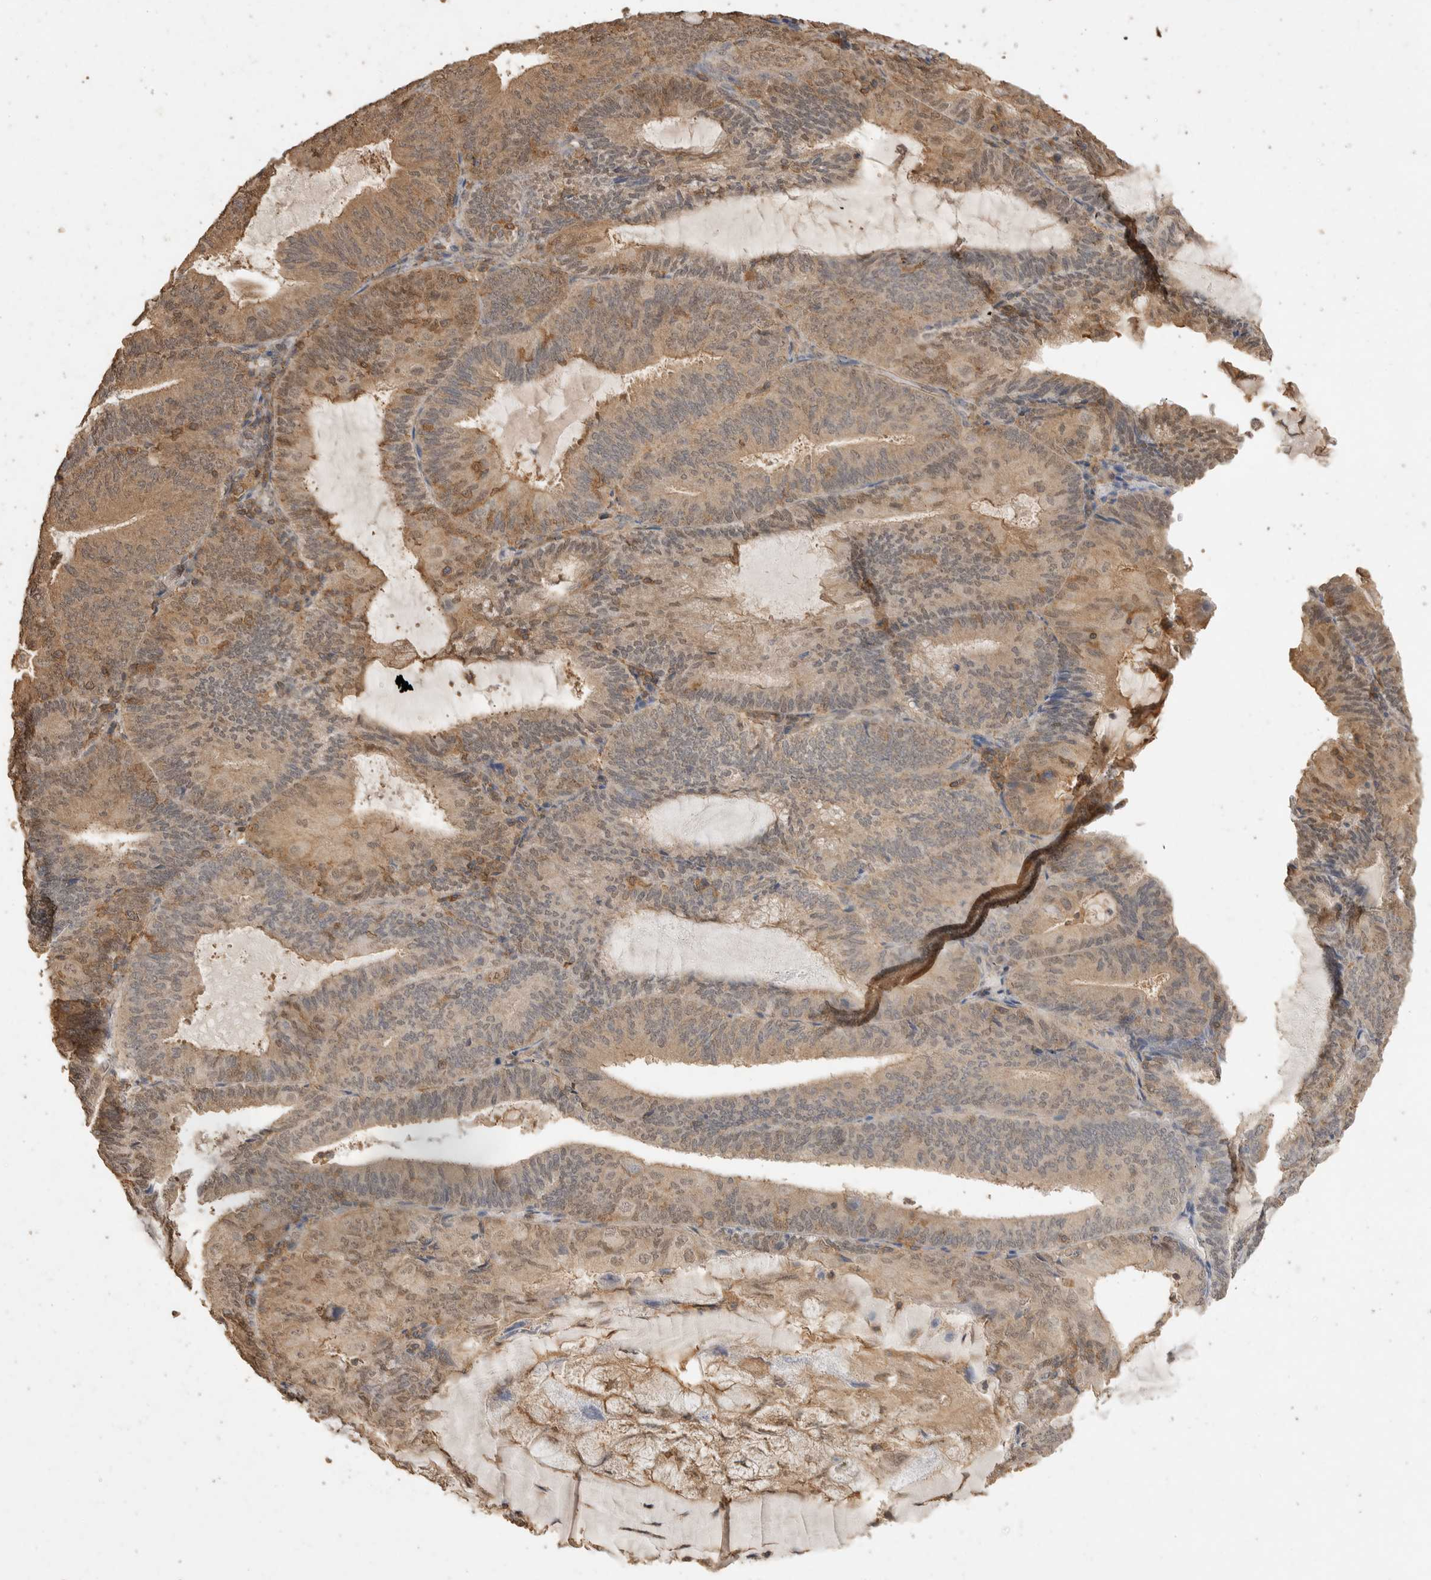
{"staining": {"intensity": "moderate", "quantity": ">75%", "location": "cytoplasmic/membranous,nuclear"}, "tissue": "endometrial cancer", "cell_type": "Tumor cells", "image_type": "cancer", "snomed": [{"axis": "morphology", "description": "Adenocarcinoma, NOS"}, {"axis": "topography", "description": "Endometrium"}], "caption": "Endometrial adenocarcinoma stained with IHC shows moderate cytoplasmic/membranous and nuclear positivity in about >75% of tumor cells. (DAB (3,3'-diaminobenzidine) = brown stain, brightfield microscopy at high magnification).", "gene": "MAP2K1", "patient": {"sex": "female", "age": 81}}